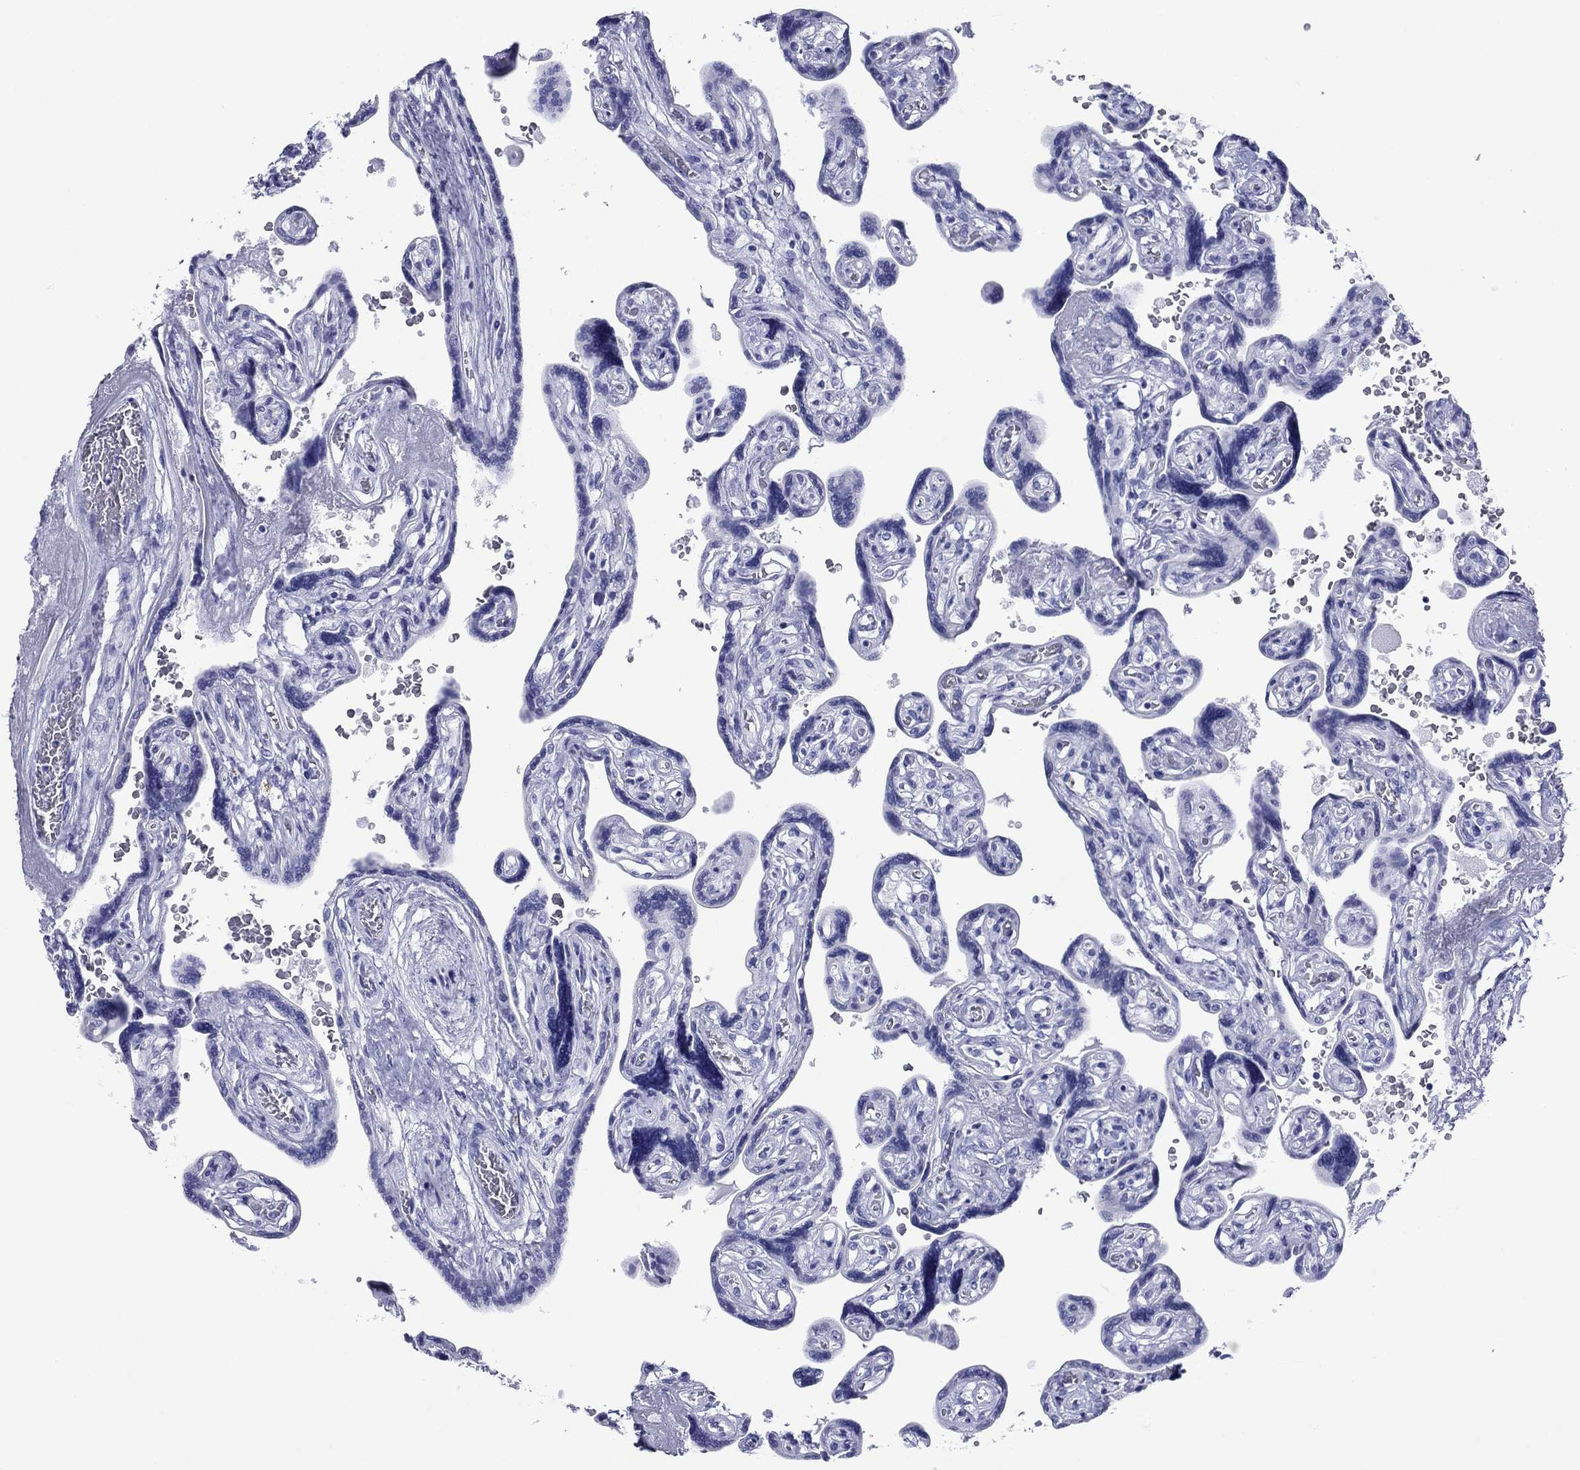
{"staining": {"intensity": "negative", "quantity": "none", "location": "none"}, "tissue": "placenta", "cell_type": "Decidual cells", "image_type": "normal", "snomed": [{"axis": "morphology", "description": "Normal tissue, NOS"}, {"axis": "topography", "description": "Placenta"}], "caption": "IHC micrograph of unremarkable placenta: placenta stained with DAB (3,3'-diaminobenzidine) demonstrates no significant protein positivity in decidual cells.", "gene": "ATP4A", "patient": {"sex": "female", "age": 32}}